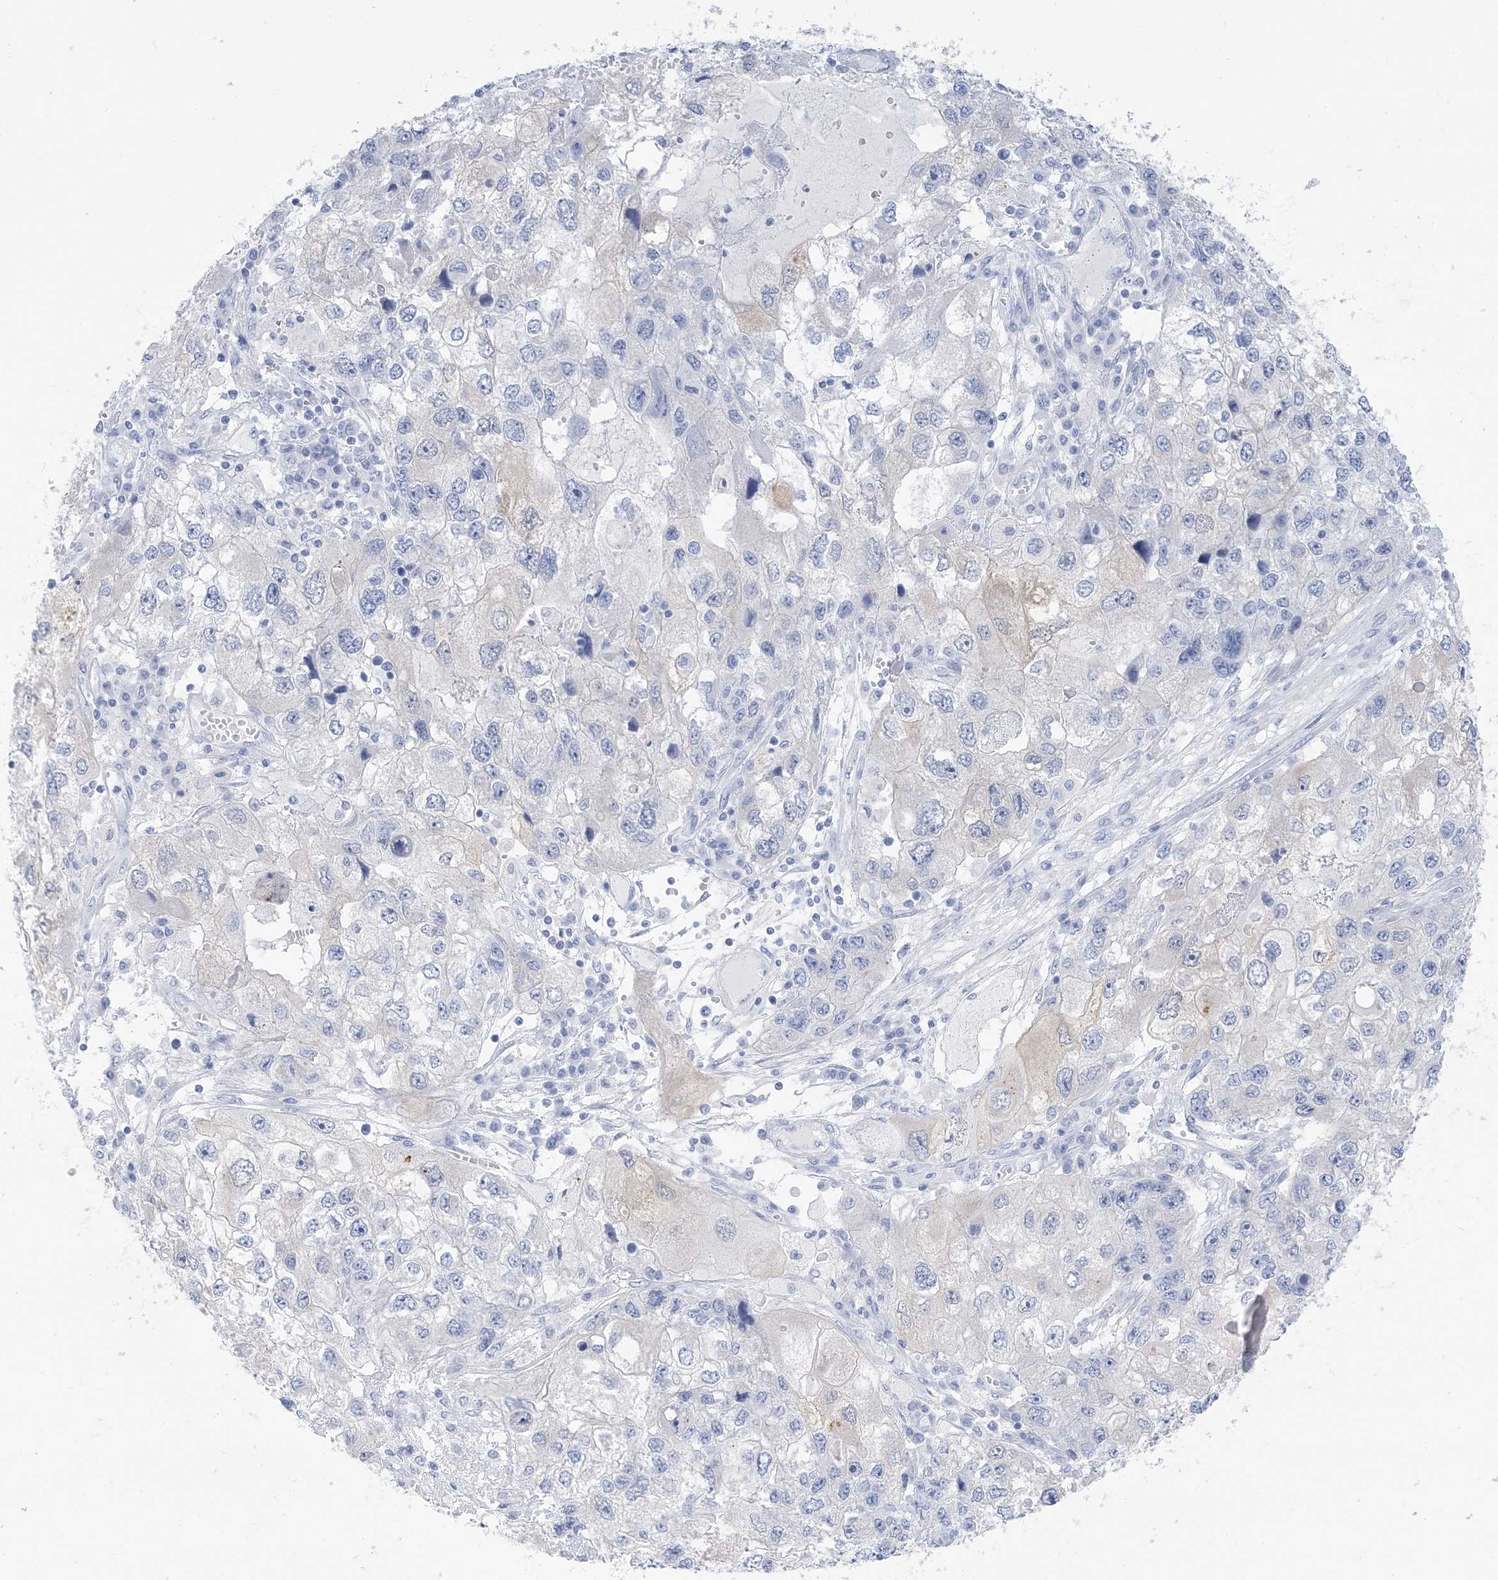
{"staining": {"intensity": "negative", "quantity": "none", "location": "none"}, "tissue": "endometrial cancer", "cell_type": "Tumor cells", "image_type": "cancer", "snomed": [{"axis": "morphology", "description": "Adenocarcinoma, NOS"}, {"axis": "topography", "description": "Endometrium"}], "caption": "Tumor cells show no significant expression in adenocarcinoma (endometrial).", "gene": "SH3YL1", "patient": {"sex": "female", "age": 49}}